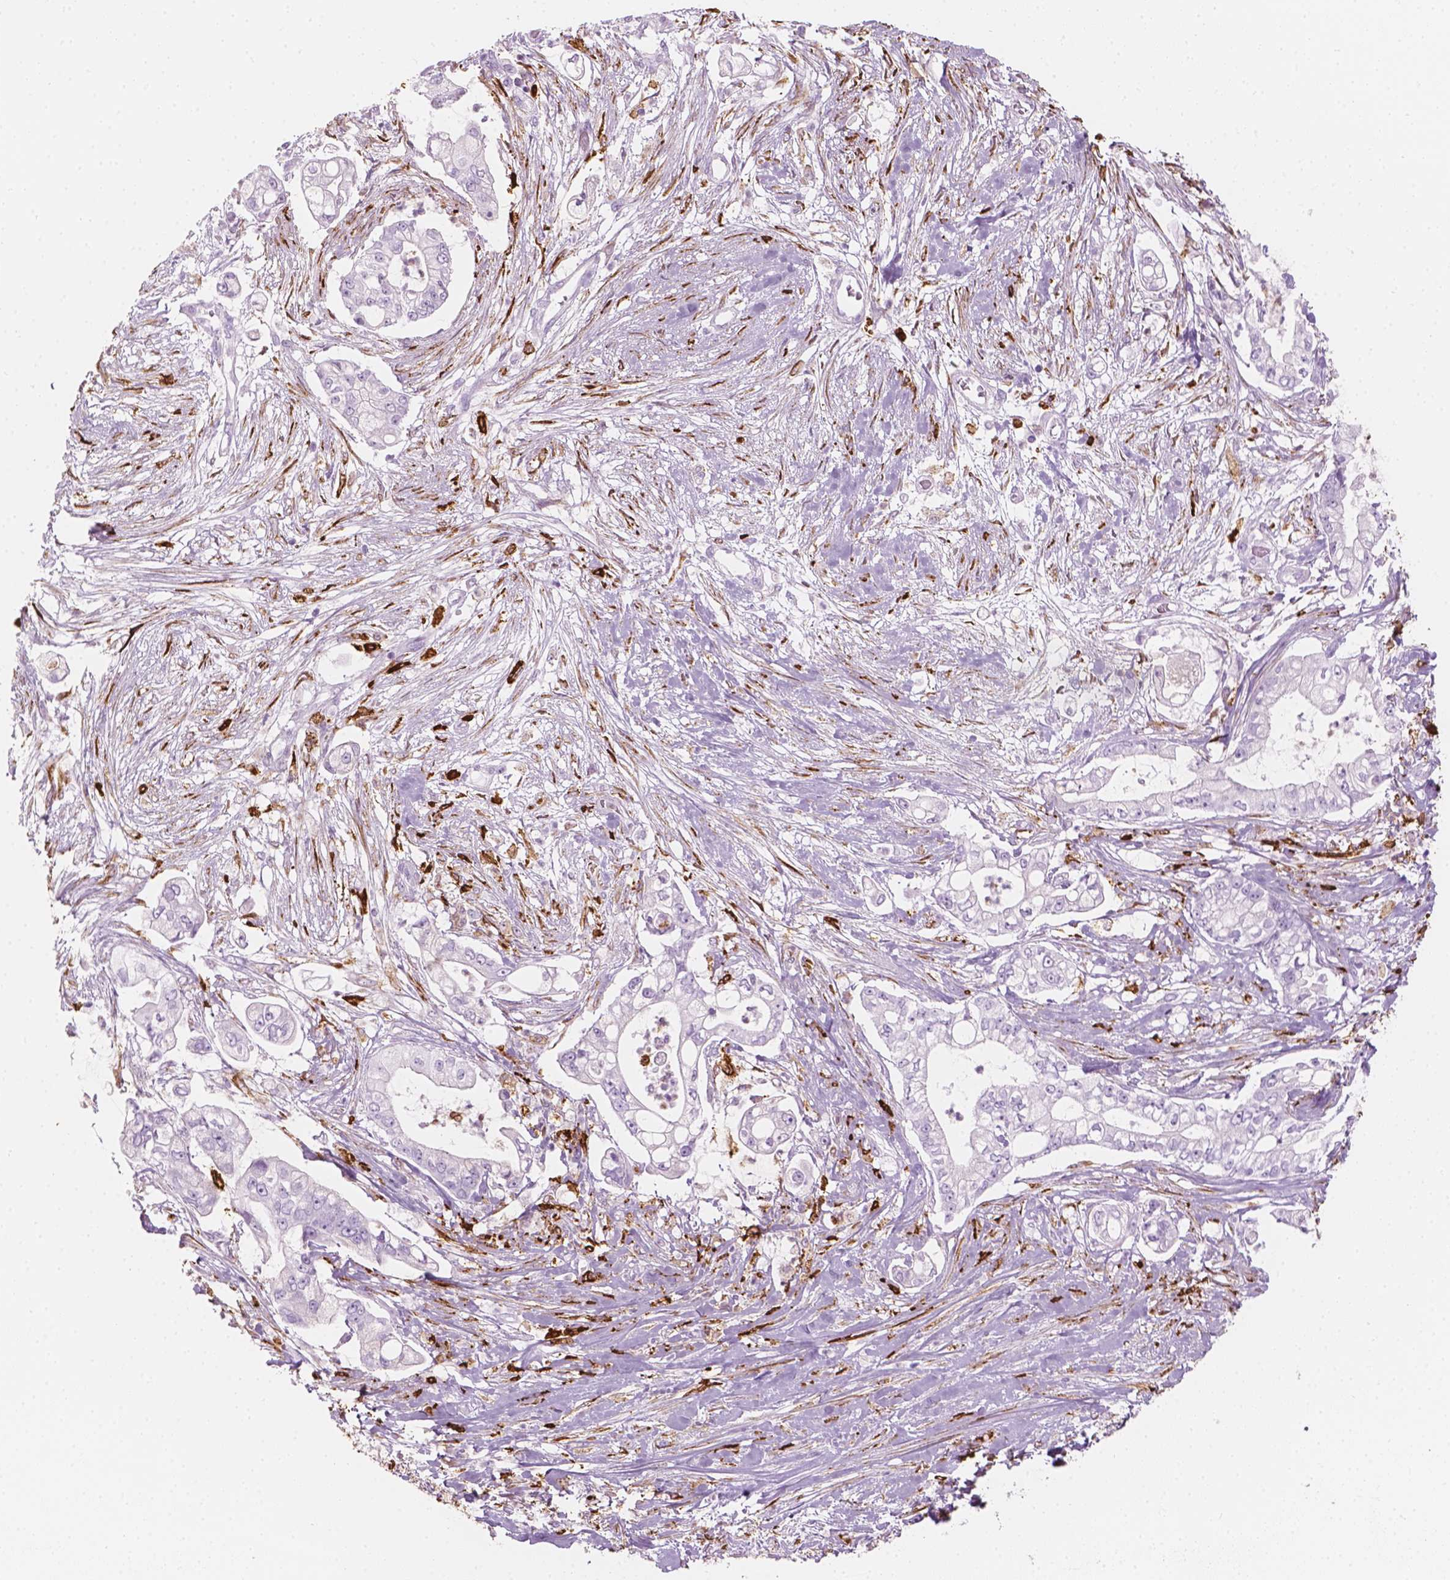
{"staining": {"intensity": "negative", "quantity": "none", "location": "none"}, "tissue": "pancreatic cancer", "cell_type": "Tumor cells", "image_type": "cancer", "snomed": [{"axis": "morphology", "description": "Adenocarcinoma, NOS"}, {"axis": "topography", "description": "Pancreas"}], "caption": "This is an immunohistochemistry (IHC) histopathology image of human pancreatic cancer. There is no positivity in tumor cells.", "gene": "CES1", "patient": {"sex": "female", "age": 69}}